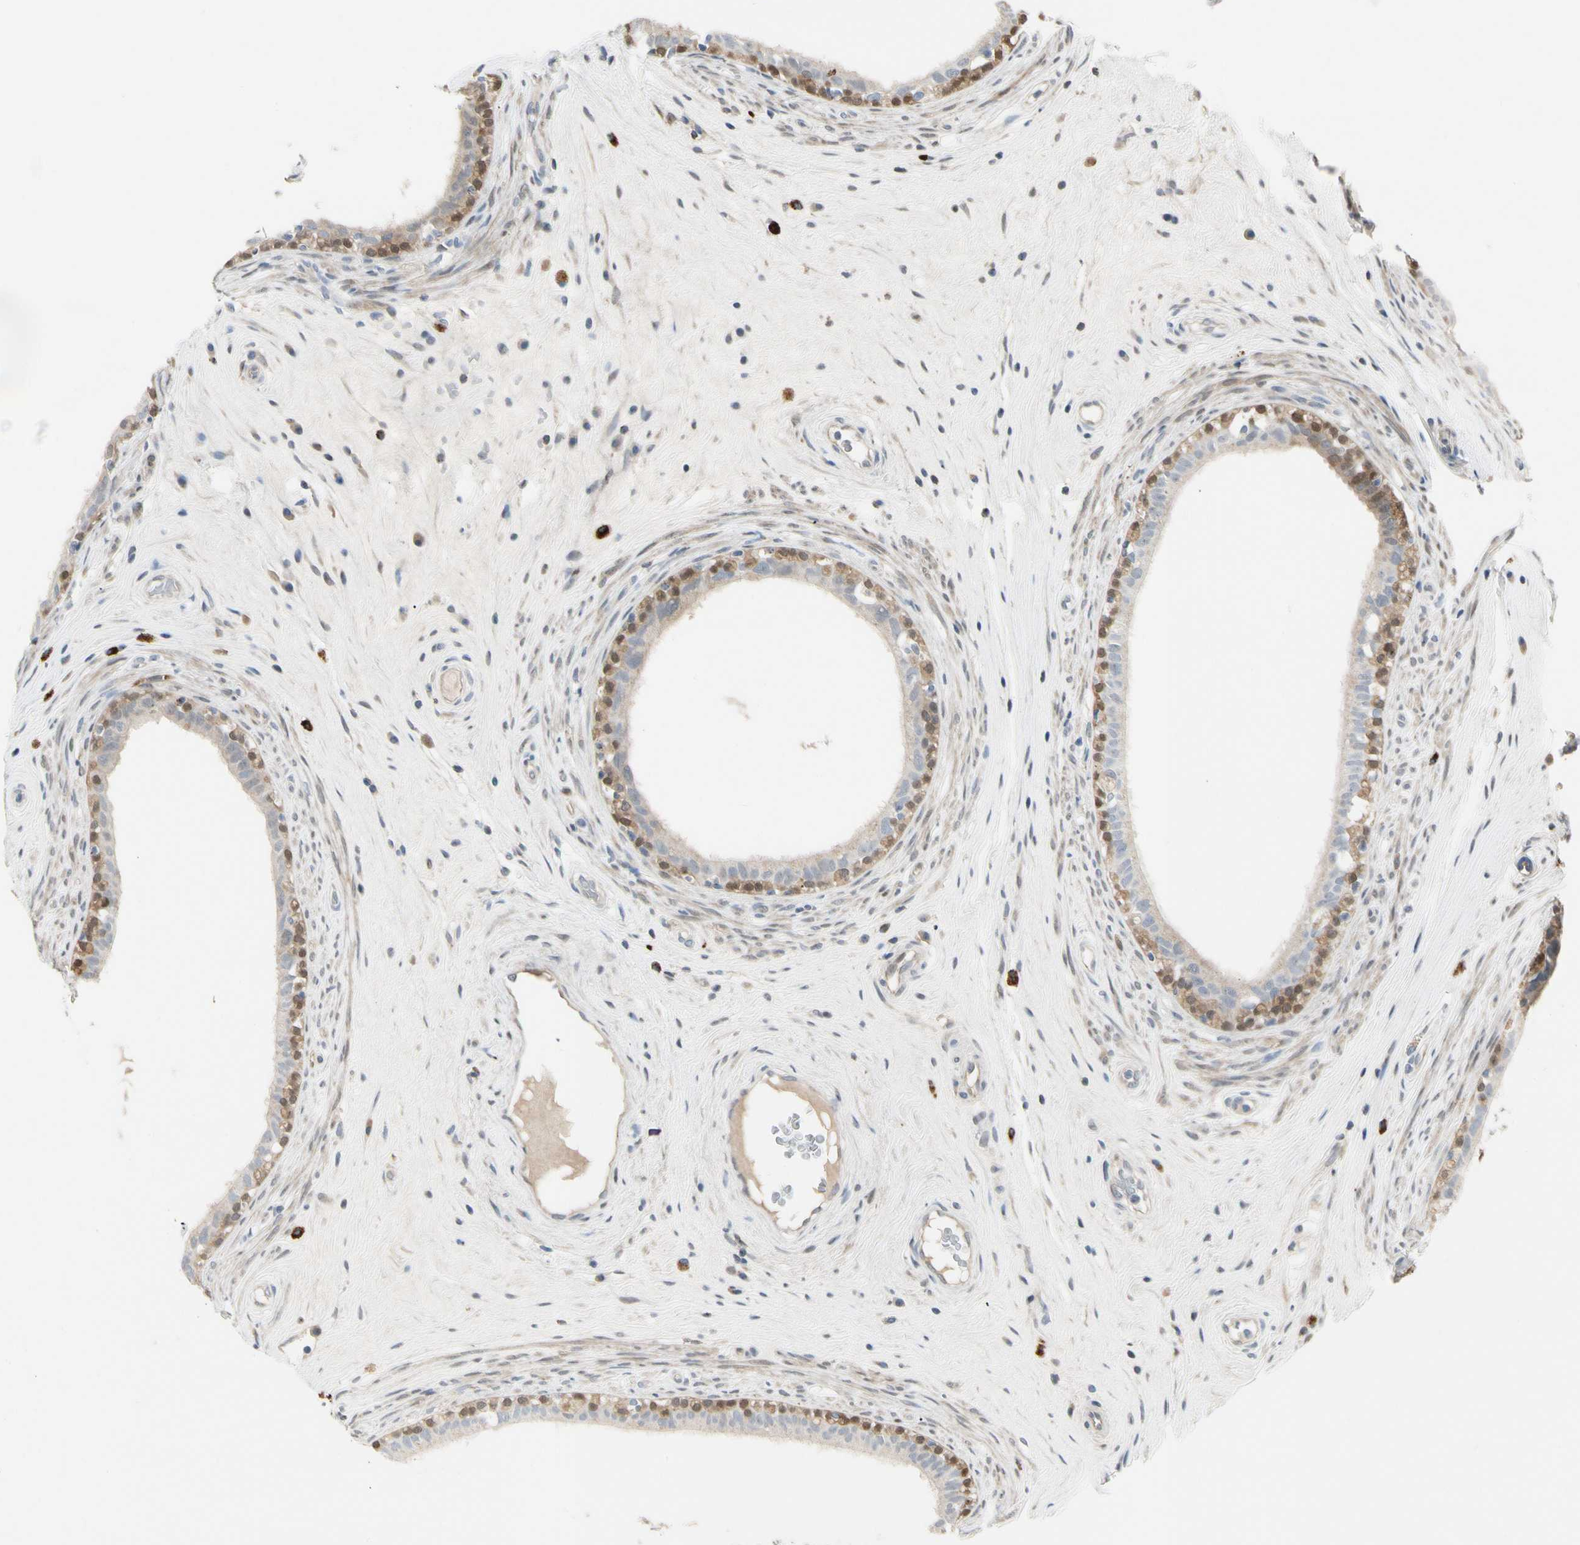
{"staining": {"intensity": "moderate", "quantity": "25%-75%", "location": "cytoplasmic/membranous,nuclear"}, "tissue": "epididymis", "cell_type": "Glandular cells", "image_type": "normal", "snomed": [{"axis": "morphology", "description": "Normal tissue, NOS"}, {"axis": "morphology", "description": "Inflammation, NOS"}, {"axis": "topography", "description": "Epididymis"}], "caption": "This photomicrograph reveals normal epididymis stained with immunohistochemistry to label a protein in brown. The cytoplasmic/membranous,nuclear of glandular cells show moderate positivity for the protein. Nuclei are counter-stained blue.", "gene": "EVC", "patient": {"sex": "male", "age": 84}}